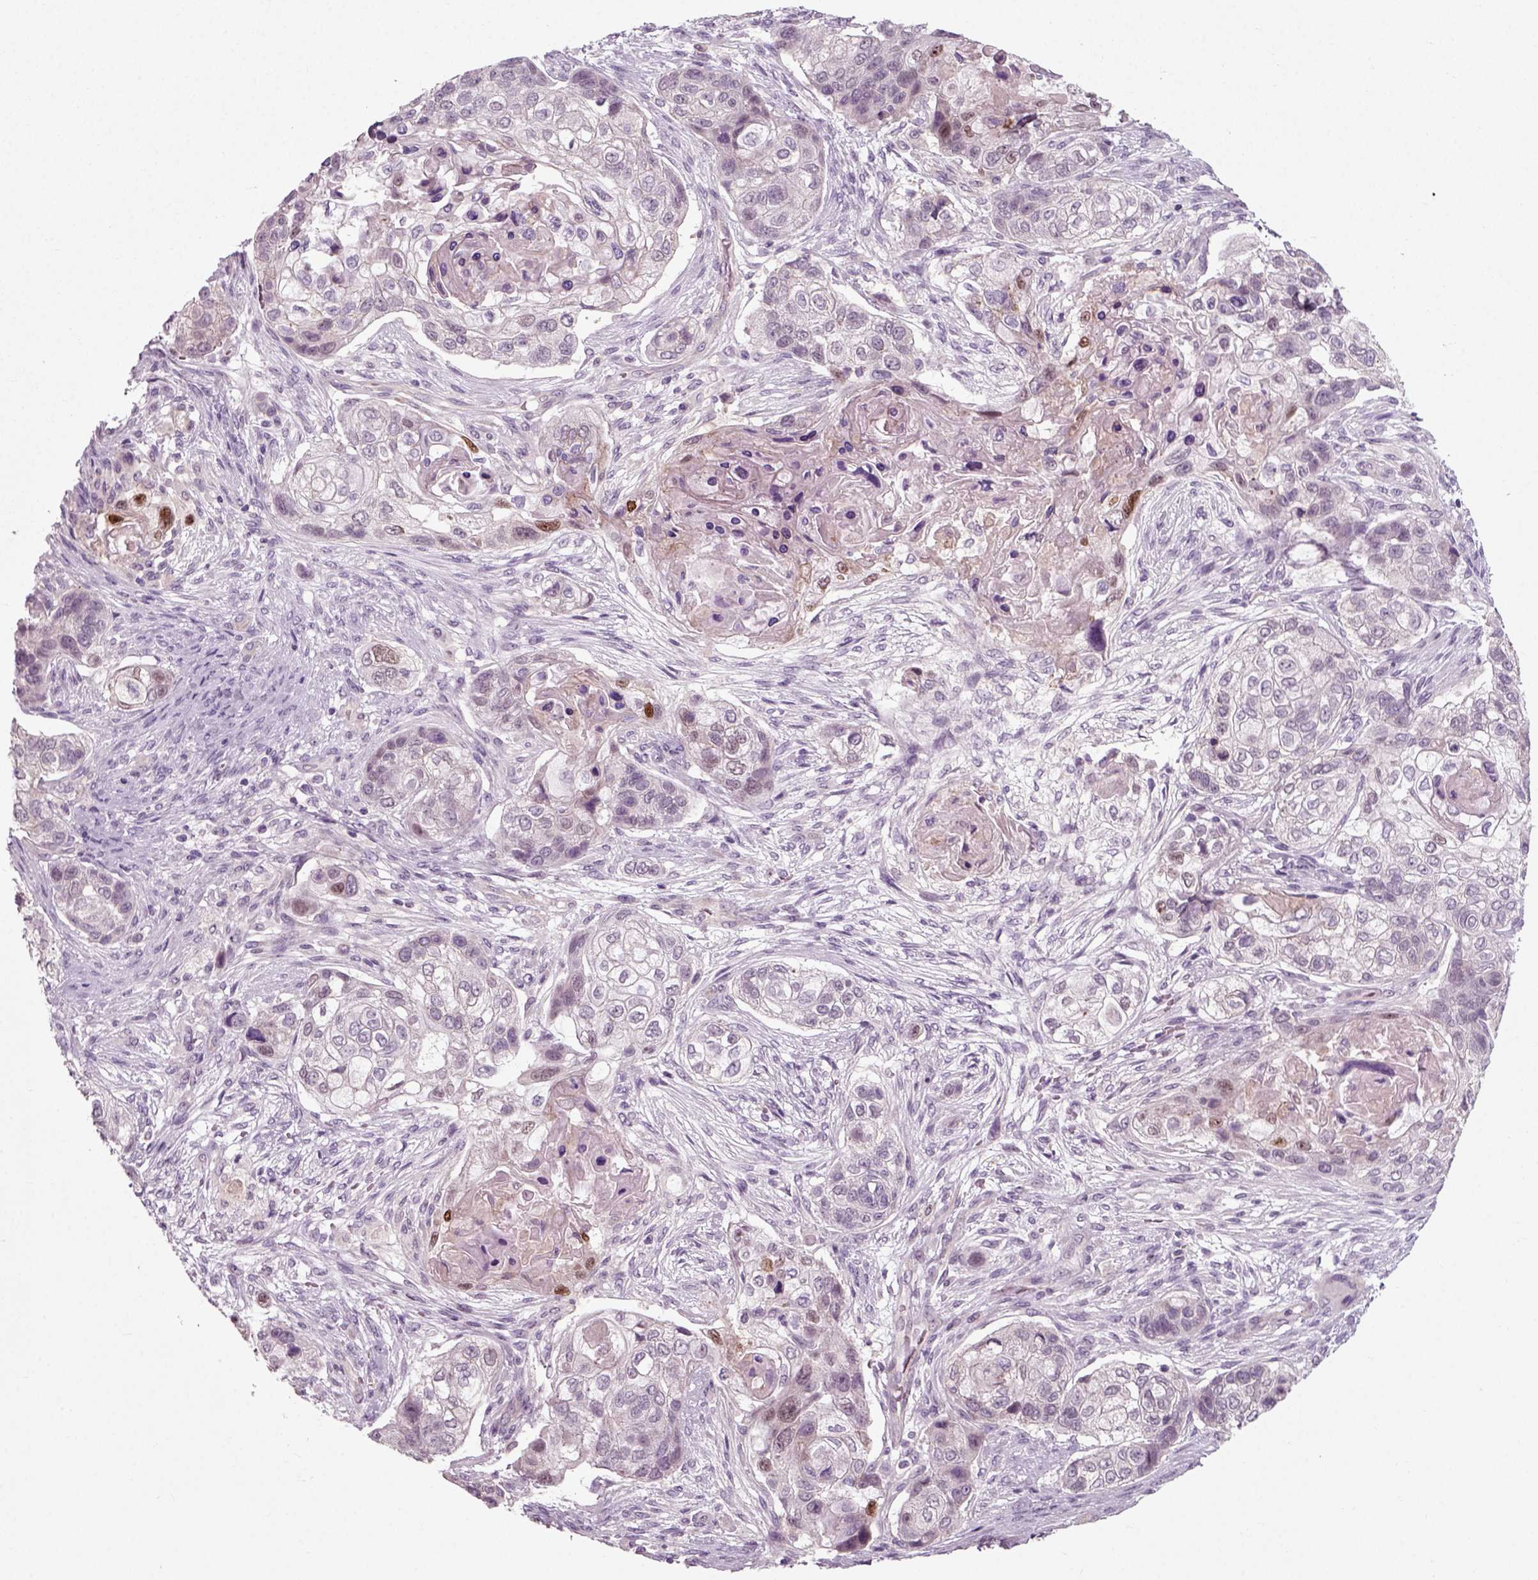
{"staining": {"intensity": "negative", "quantity": "none", "location": "none"}, "tissue": "lung cancer", "cell_type": "Tumor cells", "image_type": "cancer", "snomed": [{"axis": "morphology", "description": "Squamous cell carcinoma, NOS"}, {"axis": "topography", "description": "Lung"}], "caption": "This is an IHC image of lung squamous cell carcinoma. There is no positivity in tumor cells.", "gene": "RND2", "patient": {"sex": "male", "age": 69}}